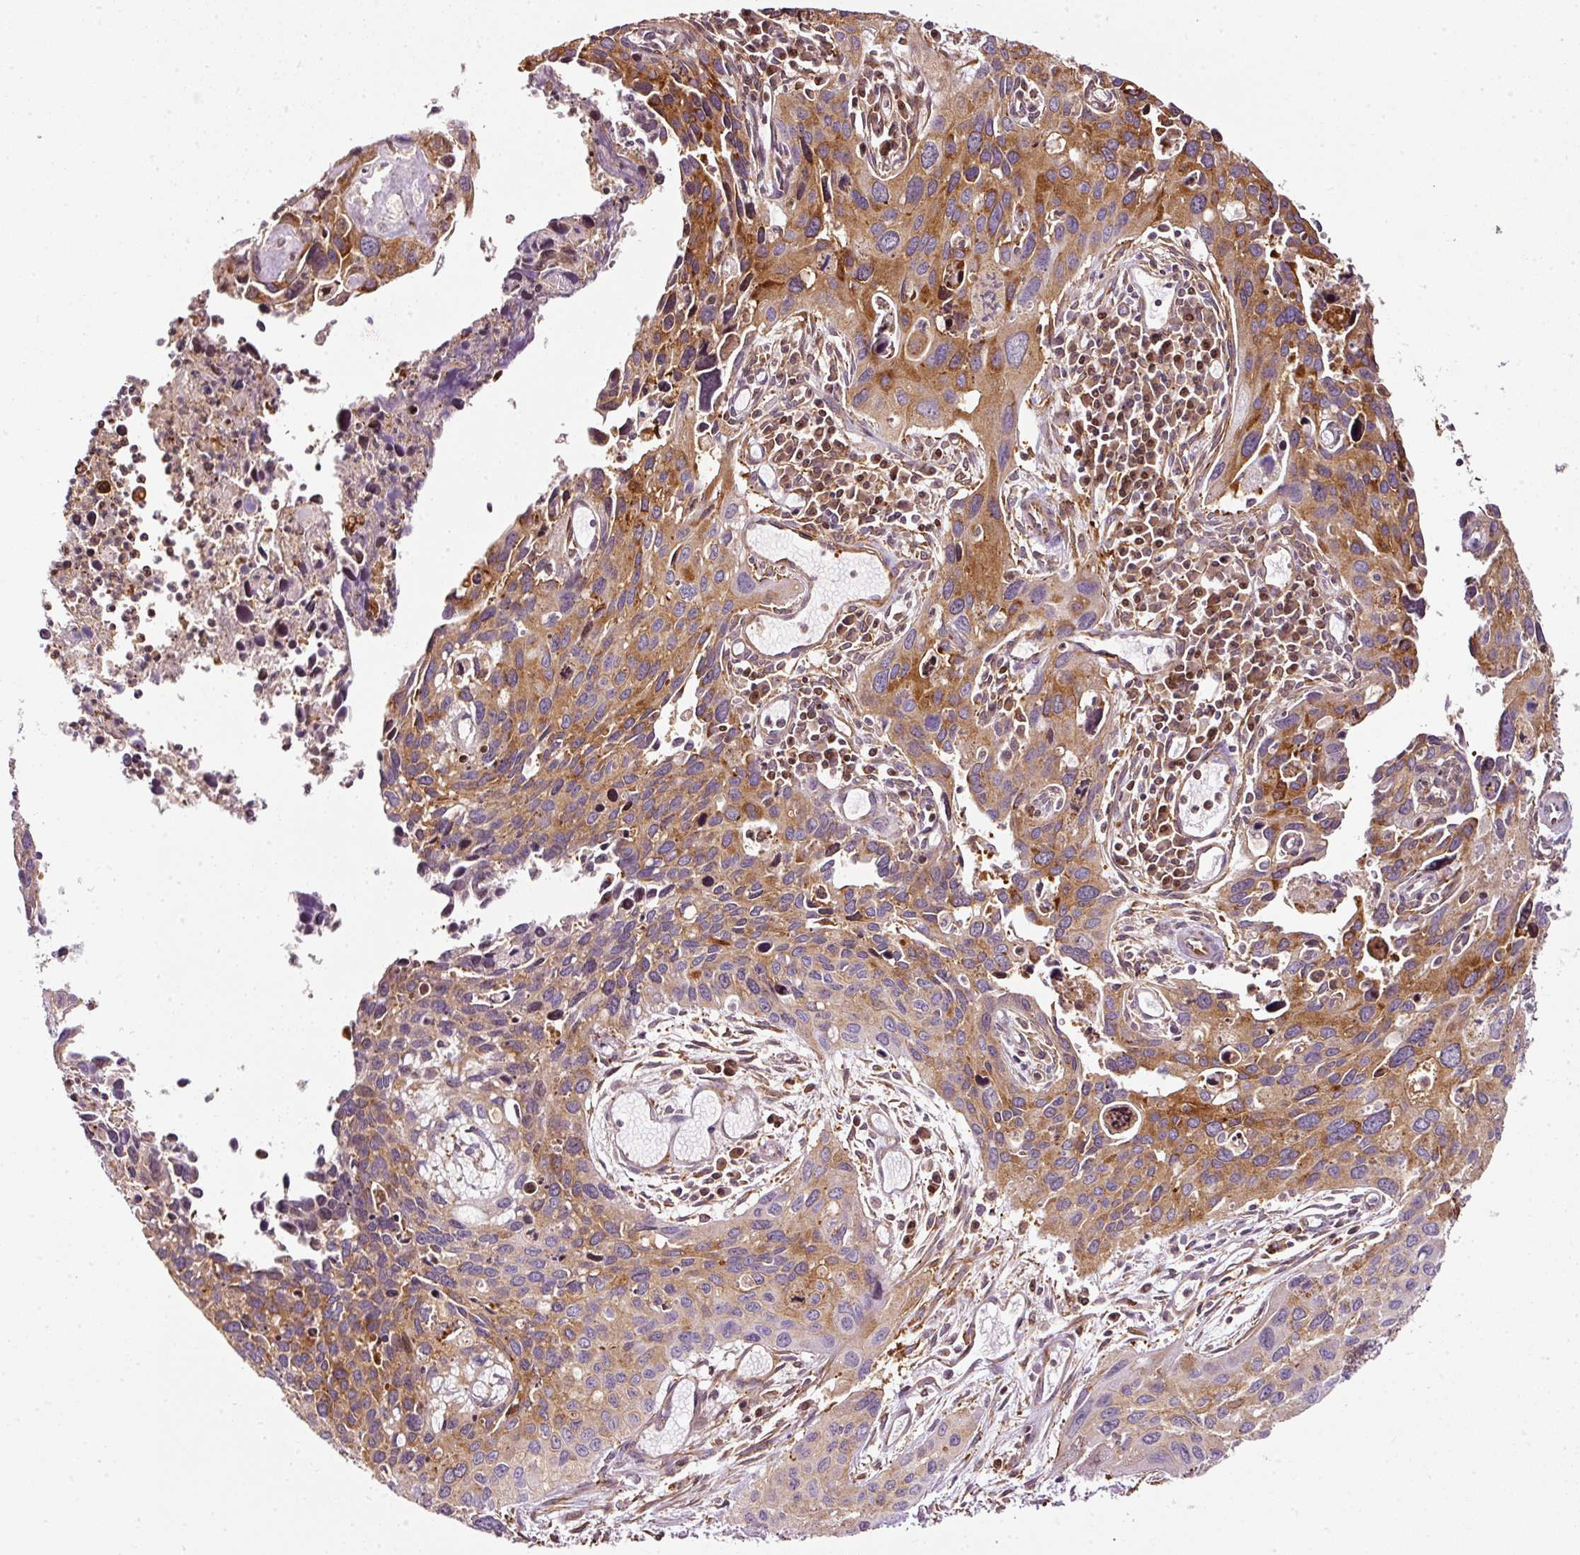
{"staining": {"intensity": "moderate", "quantity": ">75%", "location": "cytoplasmic/membranous"}, "tissue": "cervical cancer", "cell_type": "Tumor cells", "image_type": "cancer", "snomed": [{"axis": "morphology", "description": "Squamous cell carcinoma, NOS"}, {"axis": "topography", "description": "Cervix"}], "caption": "A brown stain shows moderate cytoplasmic/membranous expression of a protein in human cervical cancer (squamous cell carcinoma) tumor cells. Ihc stains the protein of interest in brown and the nuclei are stained blue.", "gene": "SCNM1", "patient": {"sex": "female", "age": 55}}